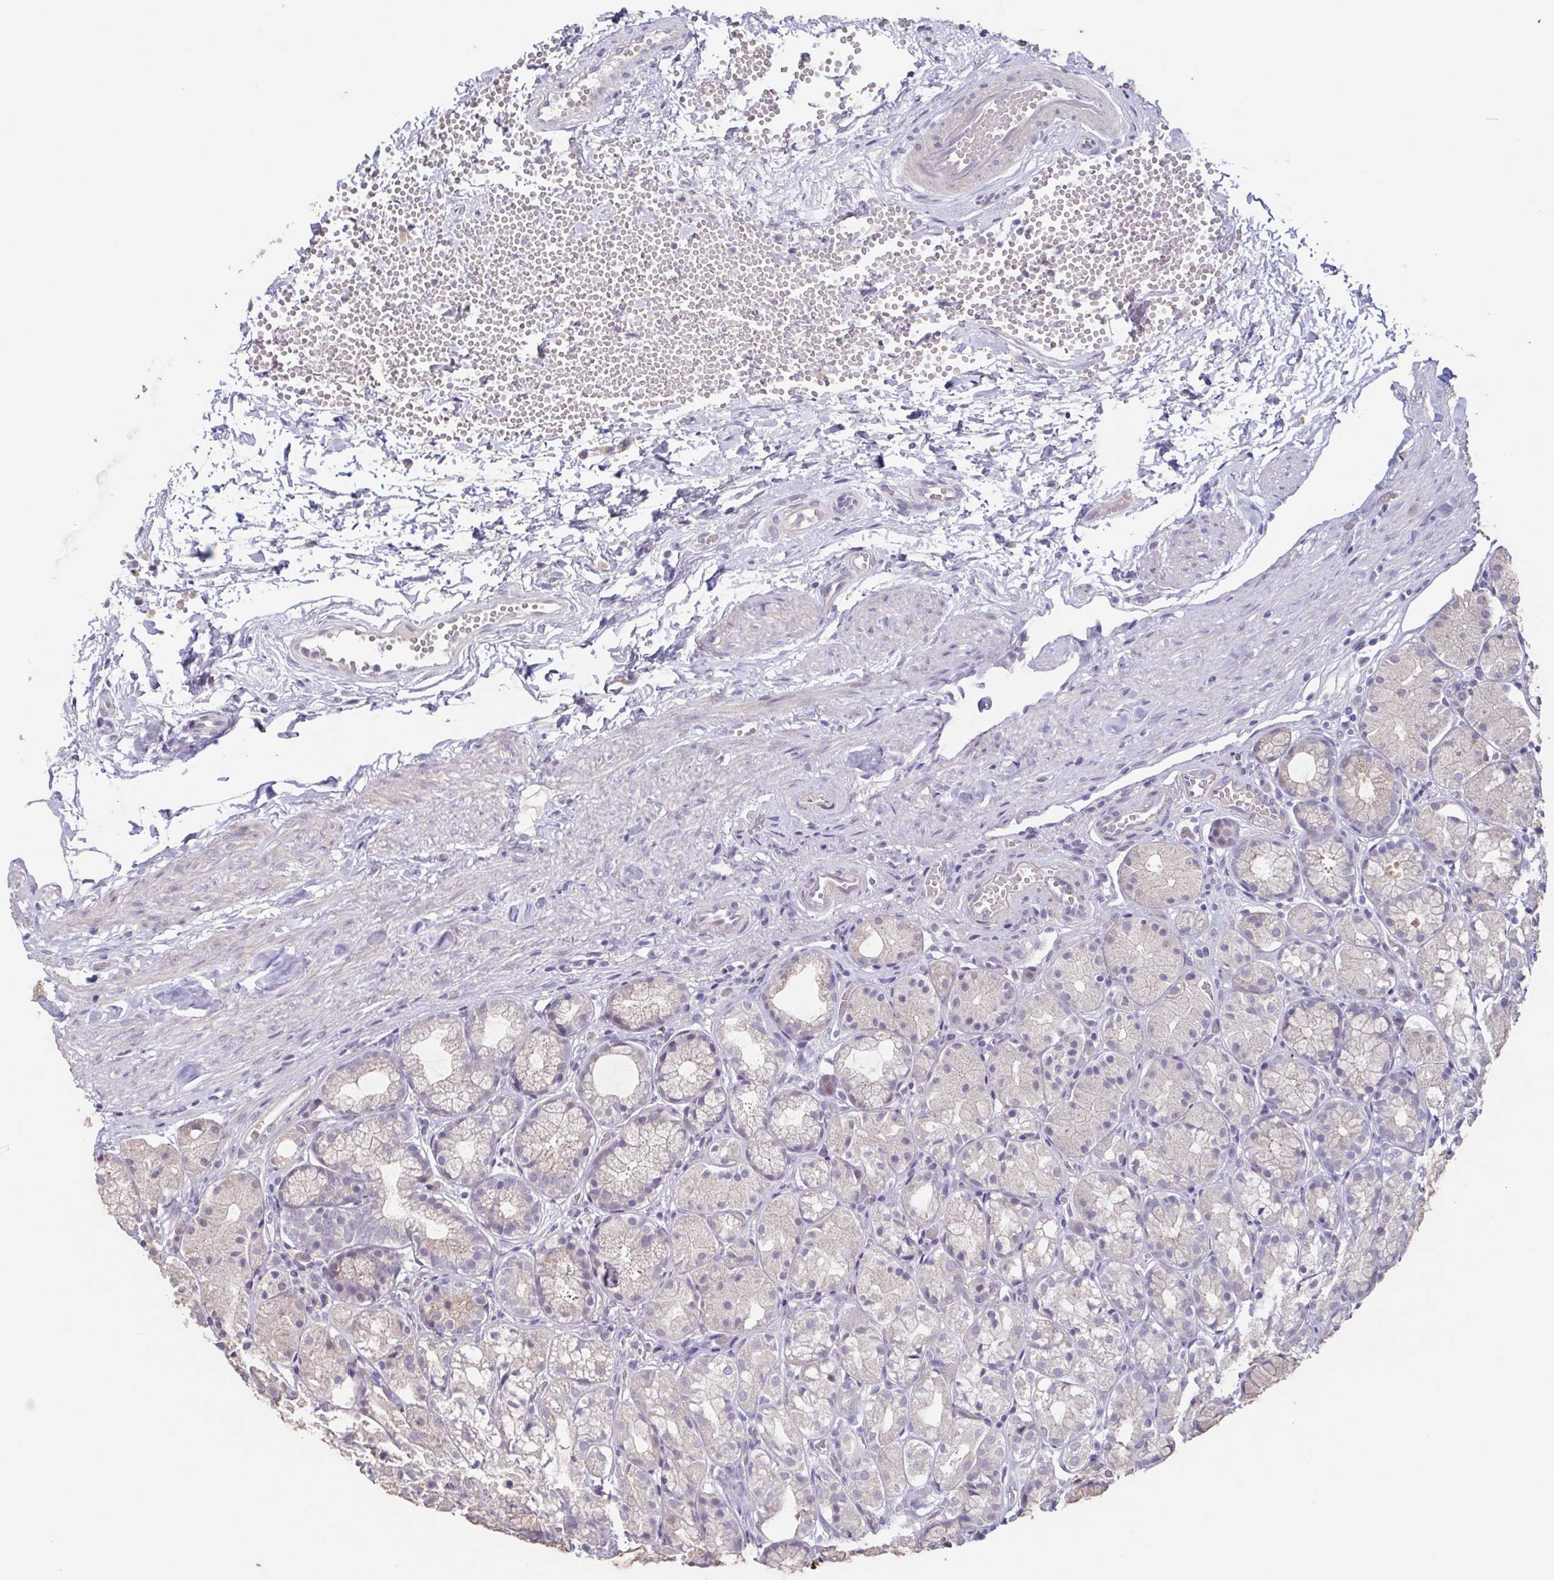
{"staining": {"intensity": "strong", "quantity": "<25%", "location": "cytoplasmic/membranous"}, "tissue": "stomach", "cell_type": "Glandular cells", "image_type": "normal", "snomed": [{"axis": "morphology", "description": "Normal tissue, NOS"}, {"axis": "topography", "description": "Stomach"}], "caption": "Immunohistochemistry (DAB (3,3'-diaminobenzidine)) staining of benign human stomach displays strong cytoplasmic/membranous protein staining in approximately <25% of glandular cells. (Brightfield microscopy of DAB IHC at high magnification).", "gene": "GHRL", "patient": {"sex": "male", "age": 70}}